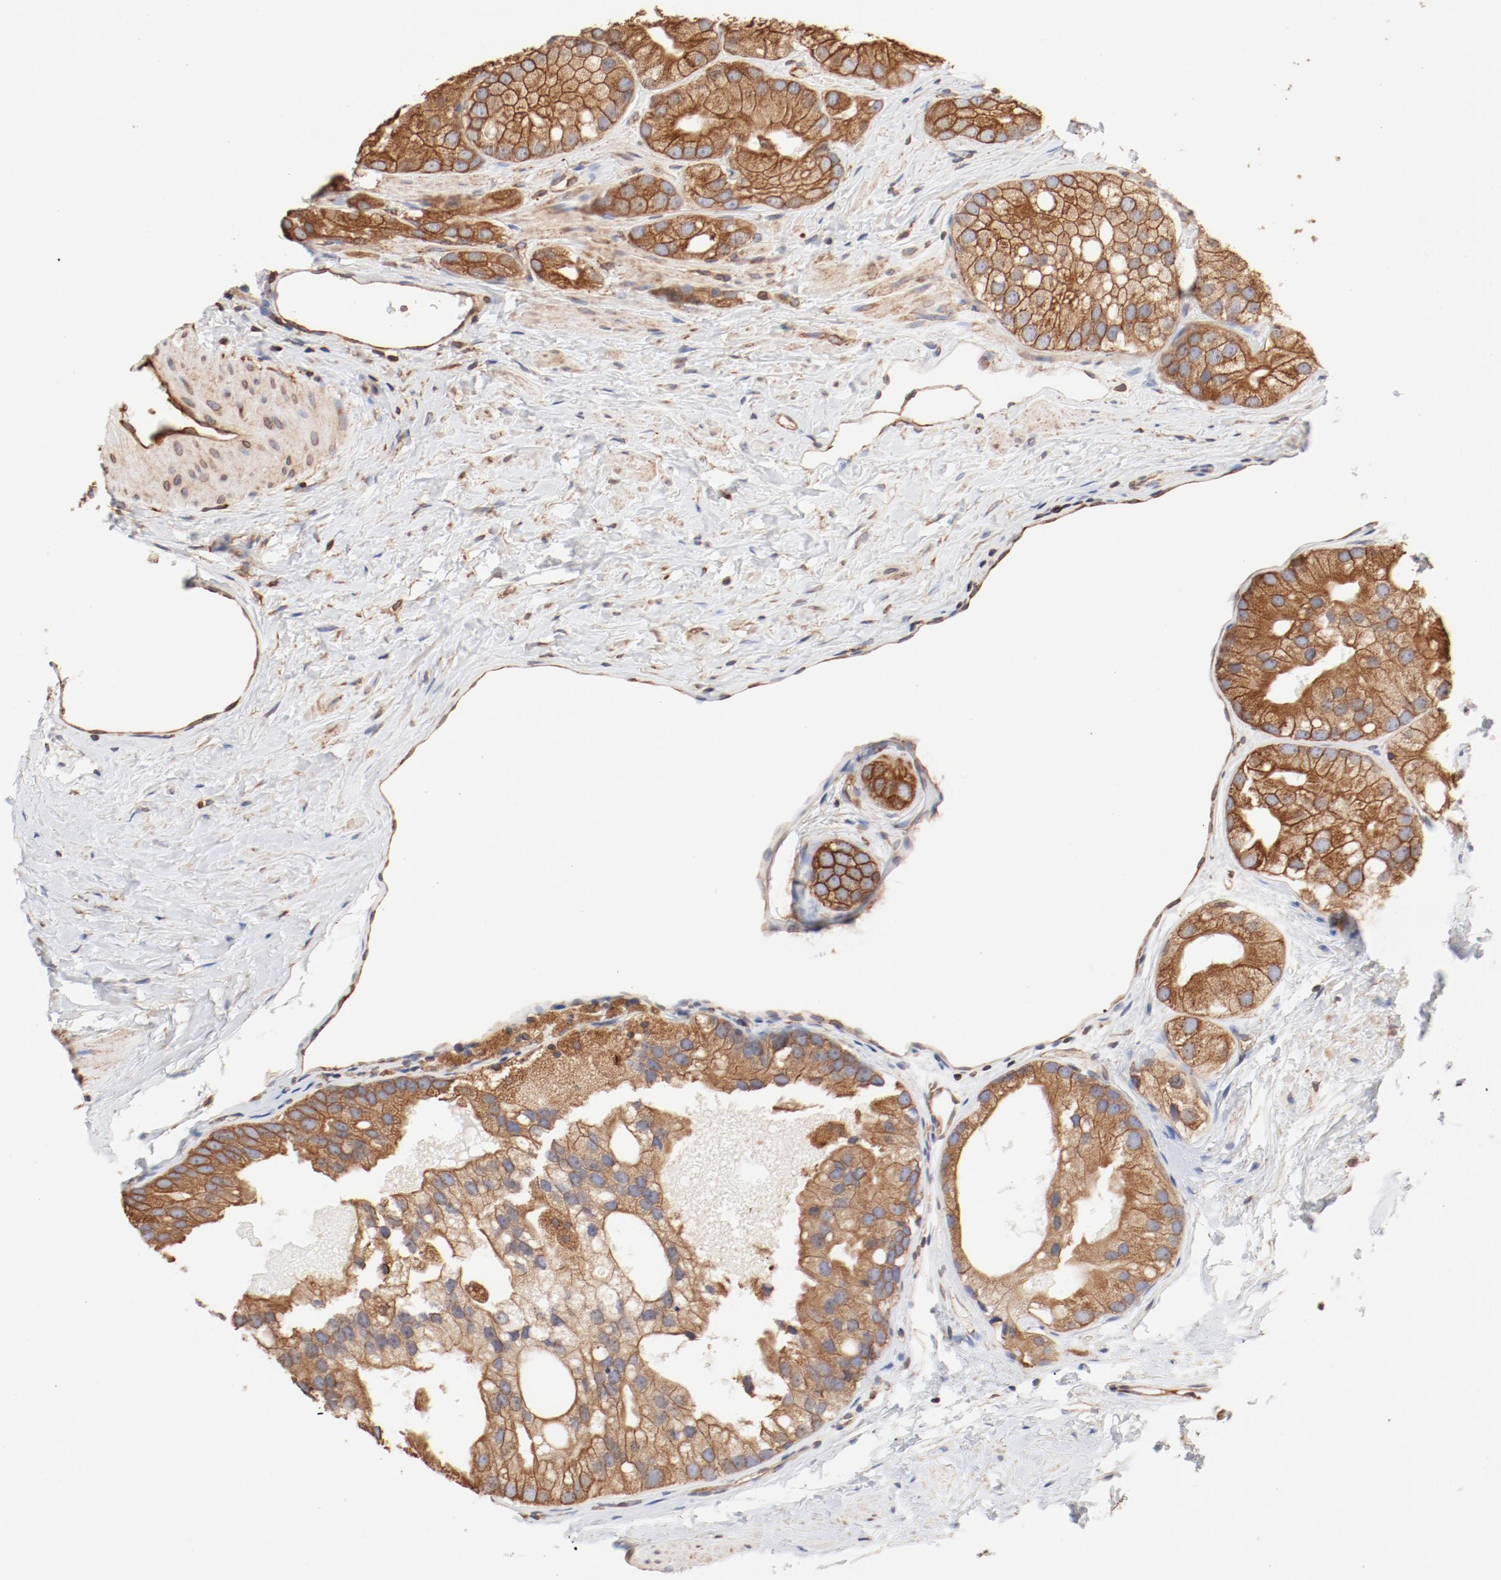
{"staining": {"intensity": "moderate", "quantity": "25%-75%", "location": "cytoplasmic/membranous"}, "tissue": "prostate cancer", "cell_type": "Tumor cells", "image_type": "cancer", "snomed": [{"axis": "morphology", "description": "Adenocarcinoma, Low grade"}, {"axis": "topography", "description": "Prostate"}], "caption": "Protein analysis of low-grade adenocarcinoma (prostate) tissue reveals moderate cytoplasmic/membranous staining in about 25%-75% of tumor cells.", "gene": "BCAP31", "patient": {"sex": "male", "age": 69}}